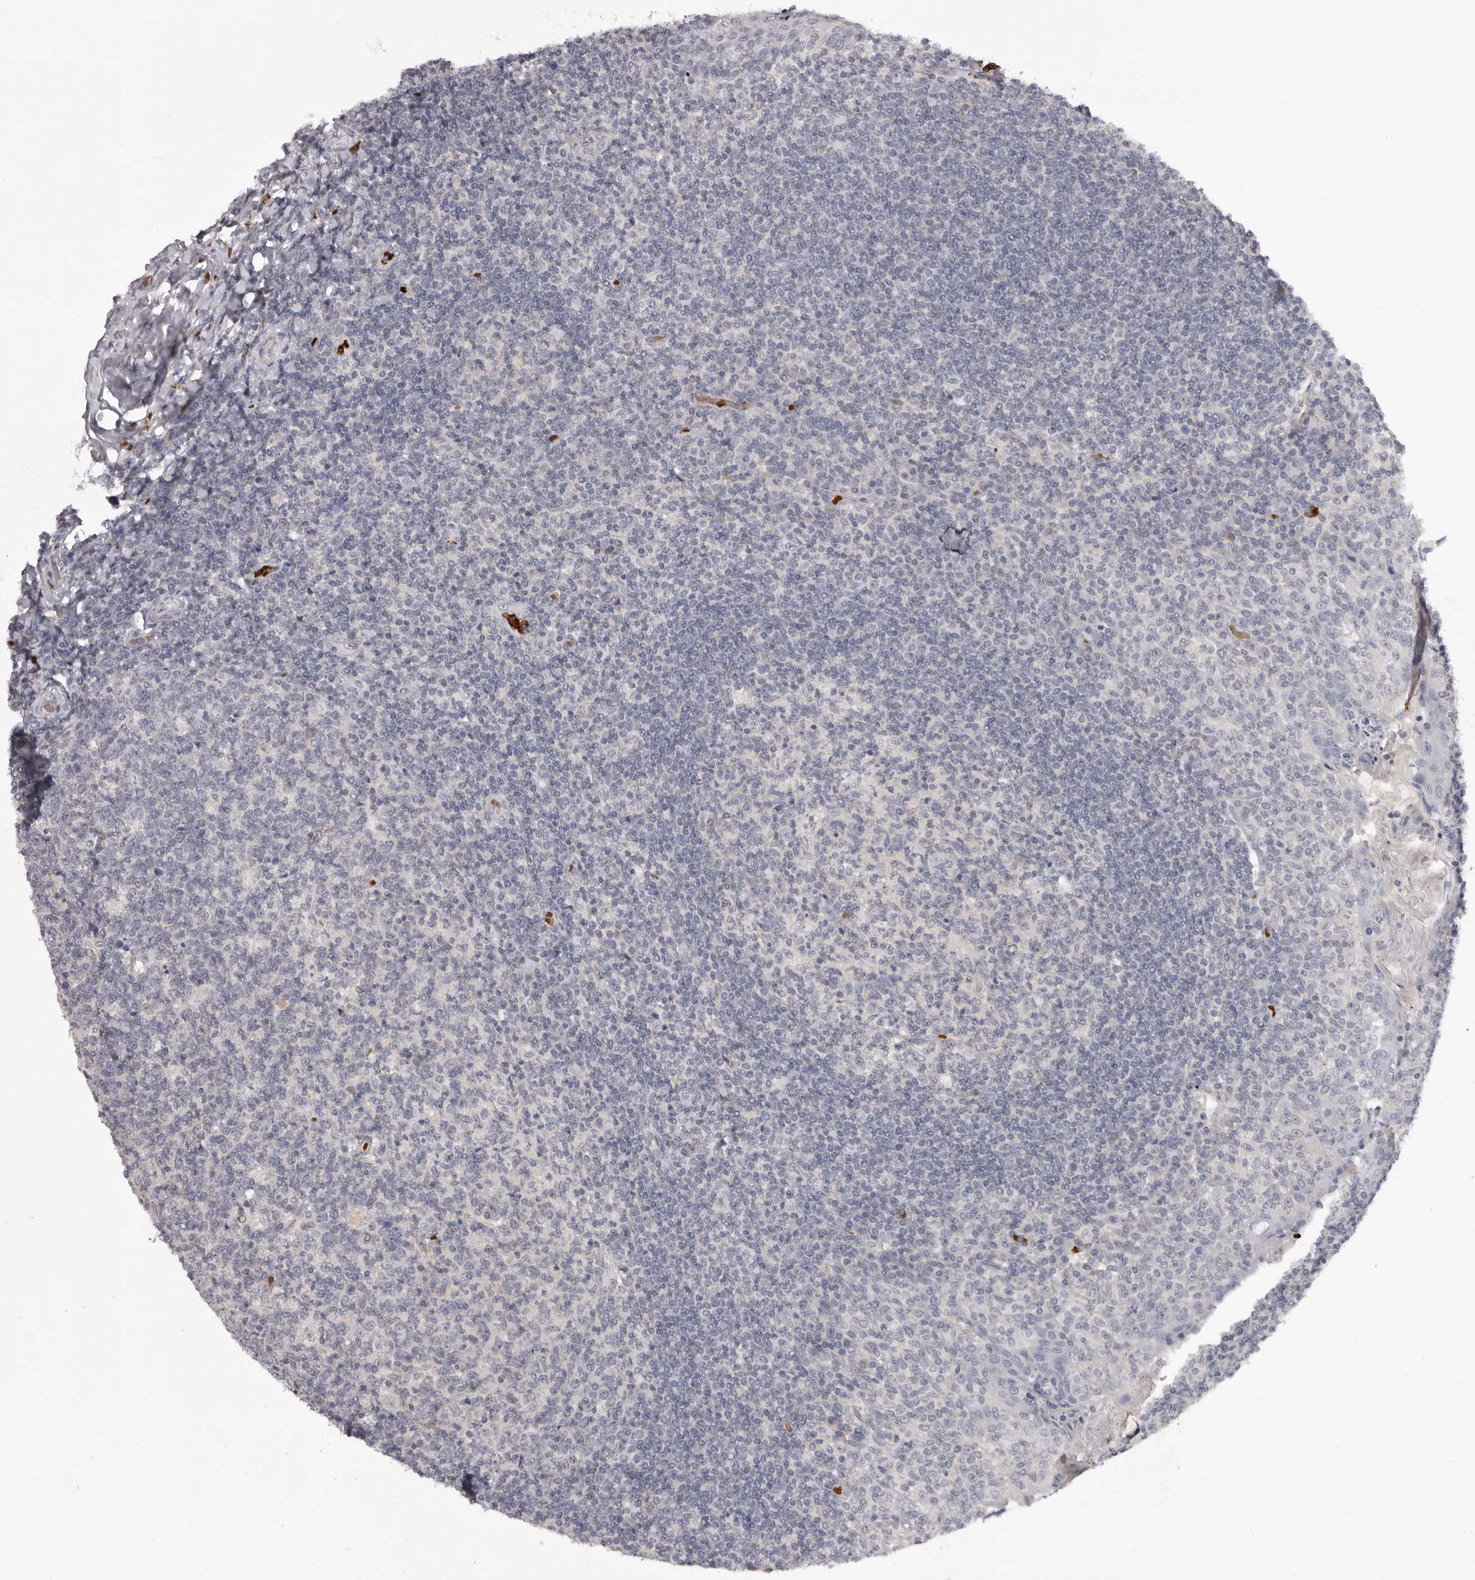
{"staining": {"intensity": "negative", "quantity": "none", "location": "none"}, "tissue": "tonsil", "cell_type": "Germinal center cells", "image_type": "normal", "snomed": [{"axis": "morphology", "description": "Normal tissue, NOS"}, {"axis": "topography", "description": "Tonsil"}], "caption": "The micrograph shows no staining of germinal center cells in unremarkable tonsil. The staining is performed using DAB brown chromogen with nuclei counter-stained in using hematoxylin.", "gene": "TNR", "patient": {"sex": "female", "age": 19}}